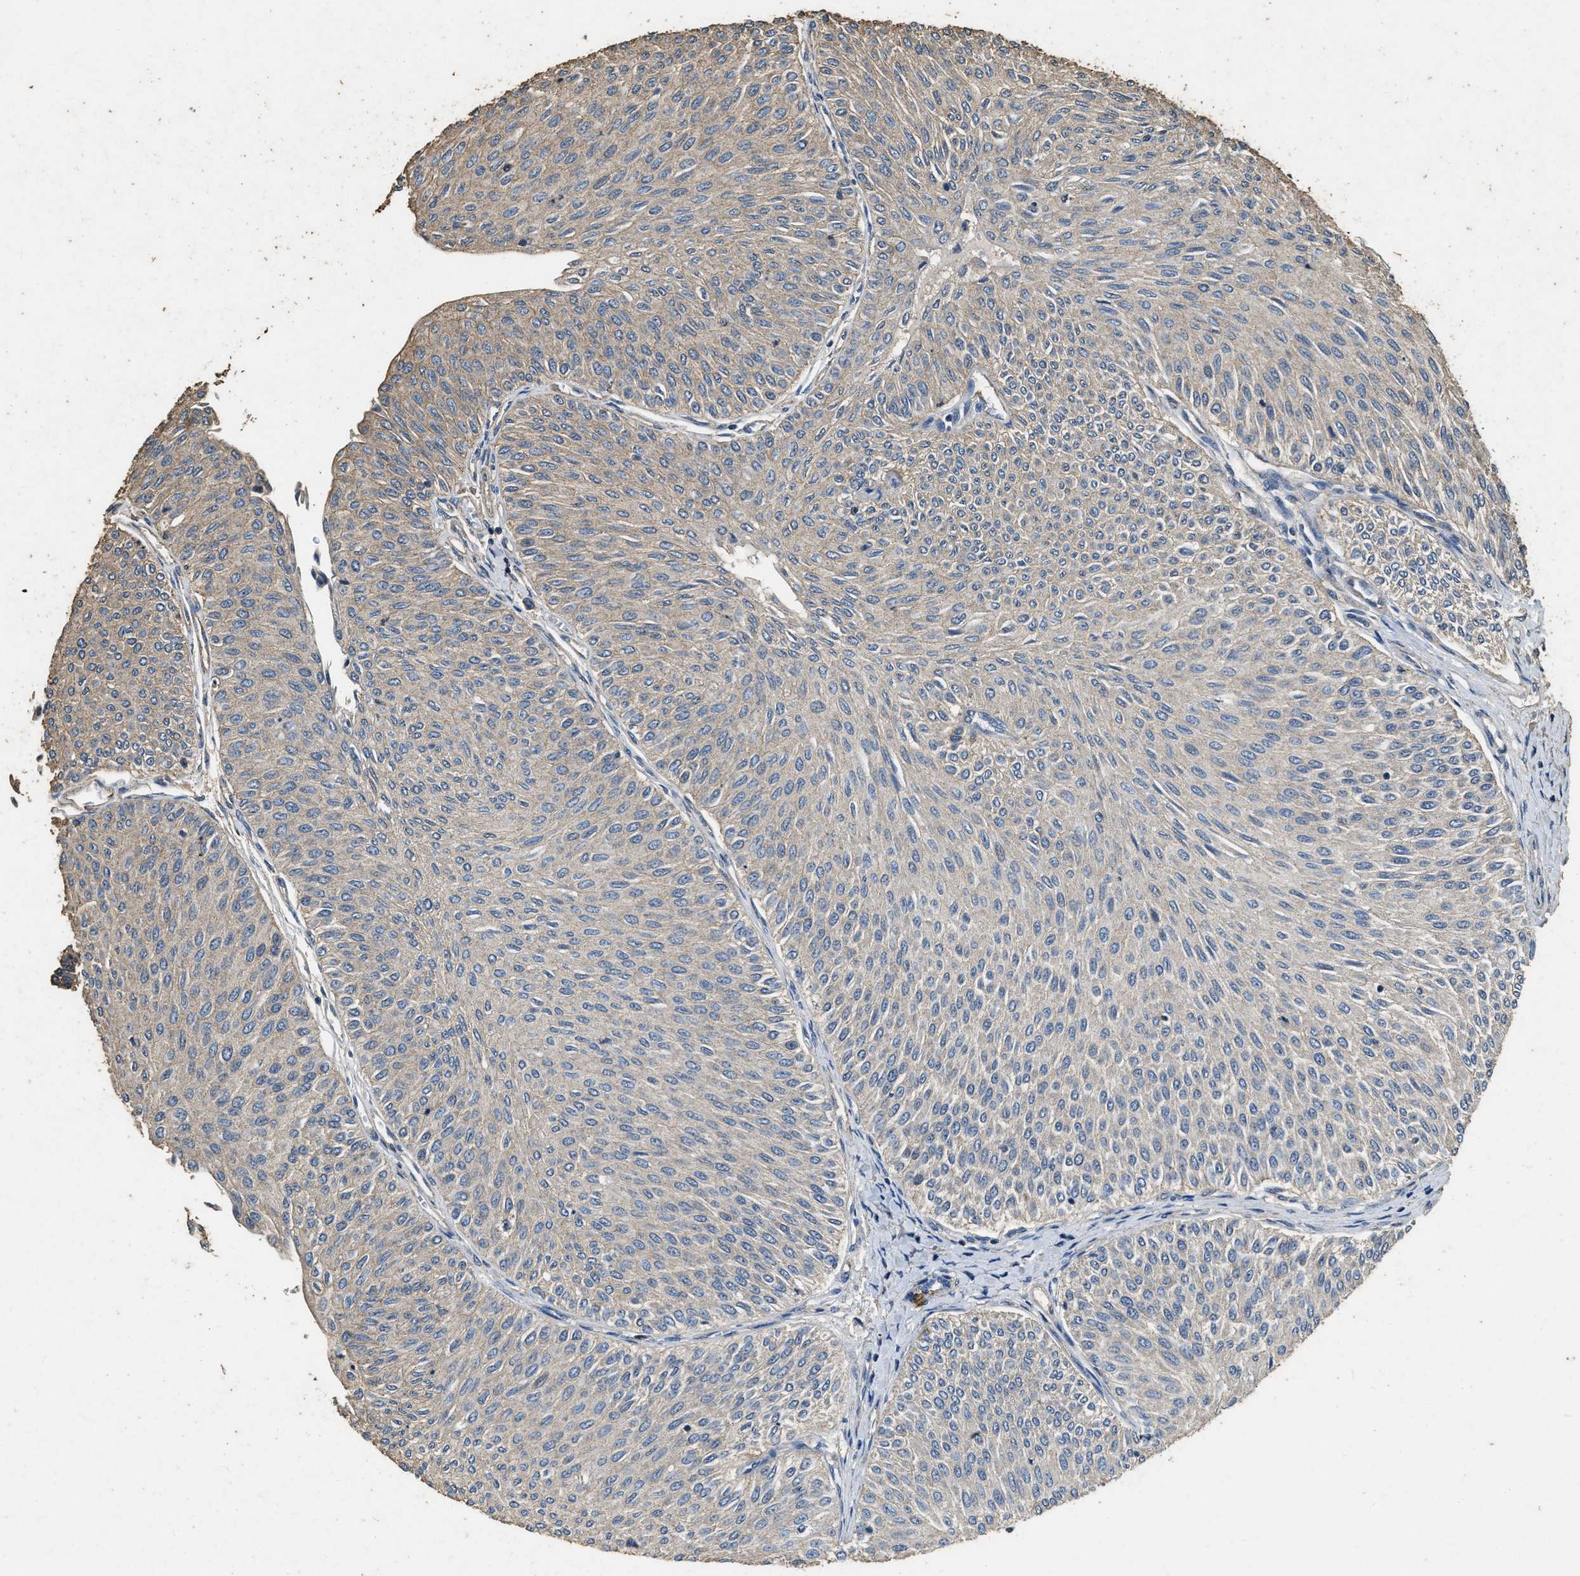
{"staining": {"intensity": "weak", "quantity": "<25%", "location": "cytoplasmic/membranous"}, "tissue": "urothelial cancer", "cell_type": "Tumor cells", "image_type": "cancer", "snomed": [{"axis": "morphology", "description": "Urothelial carcinoma, Low grade"}, {"axis": "topography", "description": "Urinary bladder"}], "caption": "Urothelial cancer stained for a protein using immunohistochemistry displays no expression tumor cells.", "gene": "MIB1", "patient": {"sex": "male", "age": 78}}